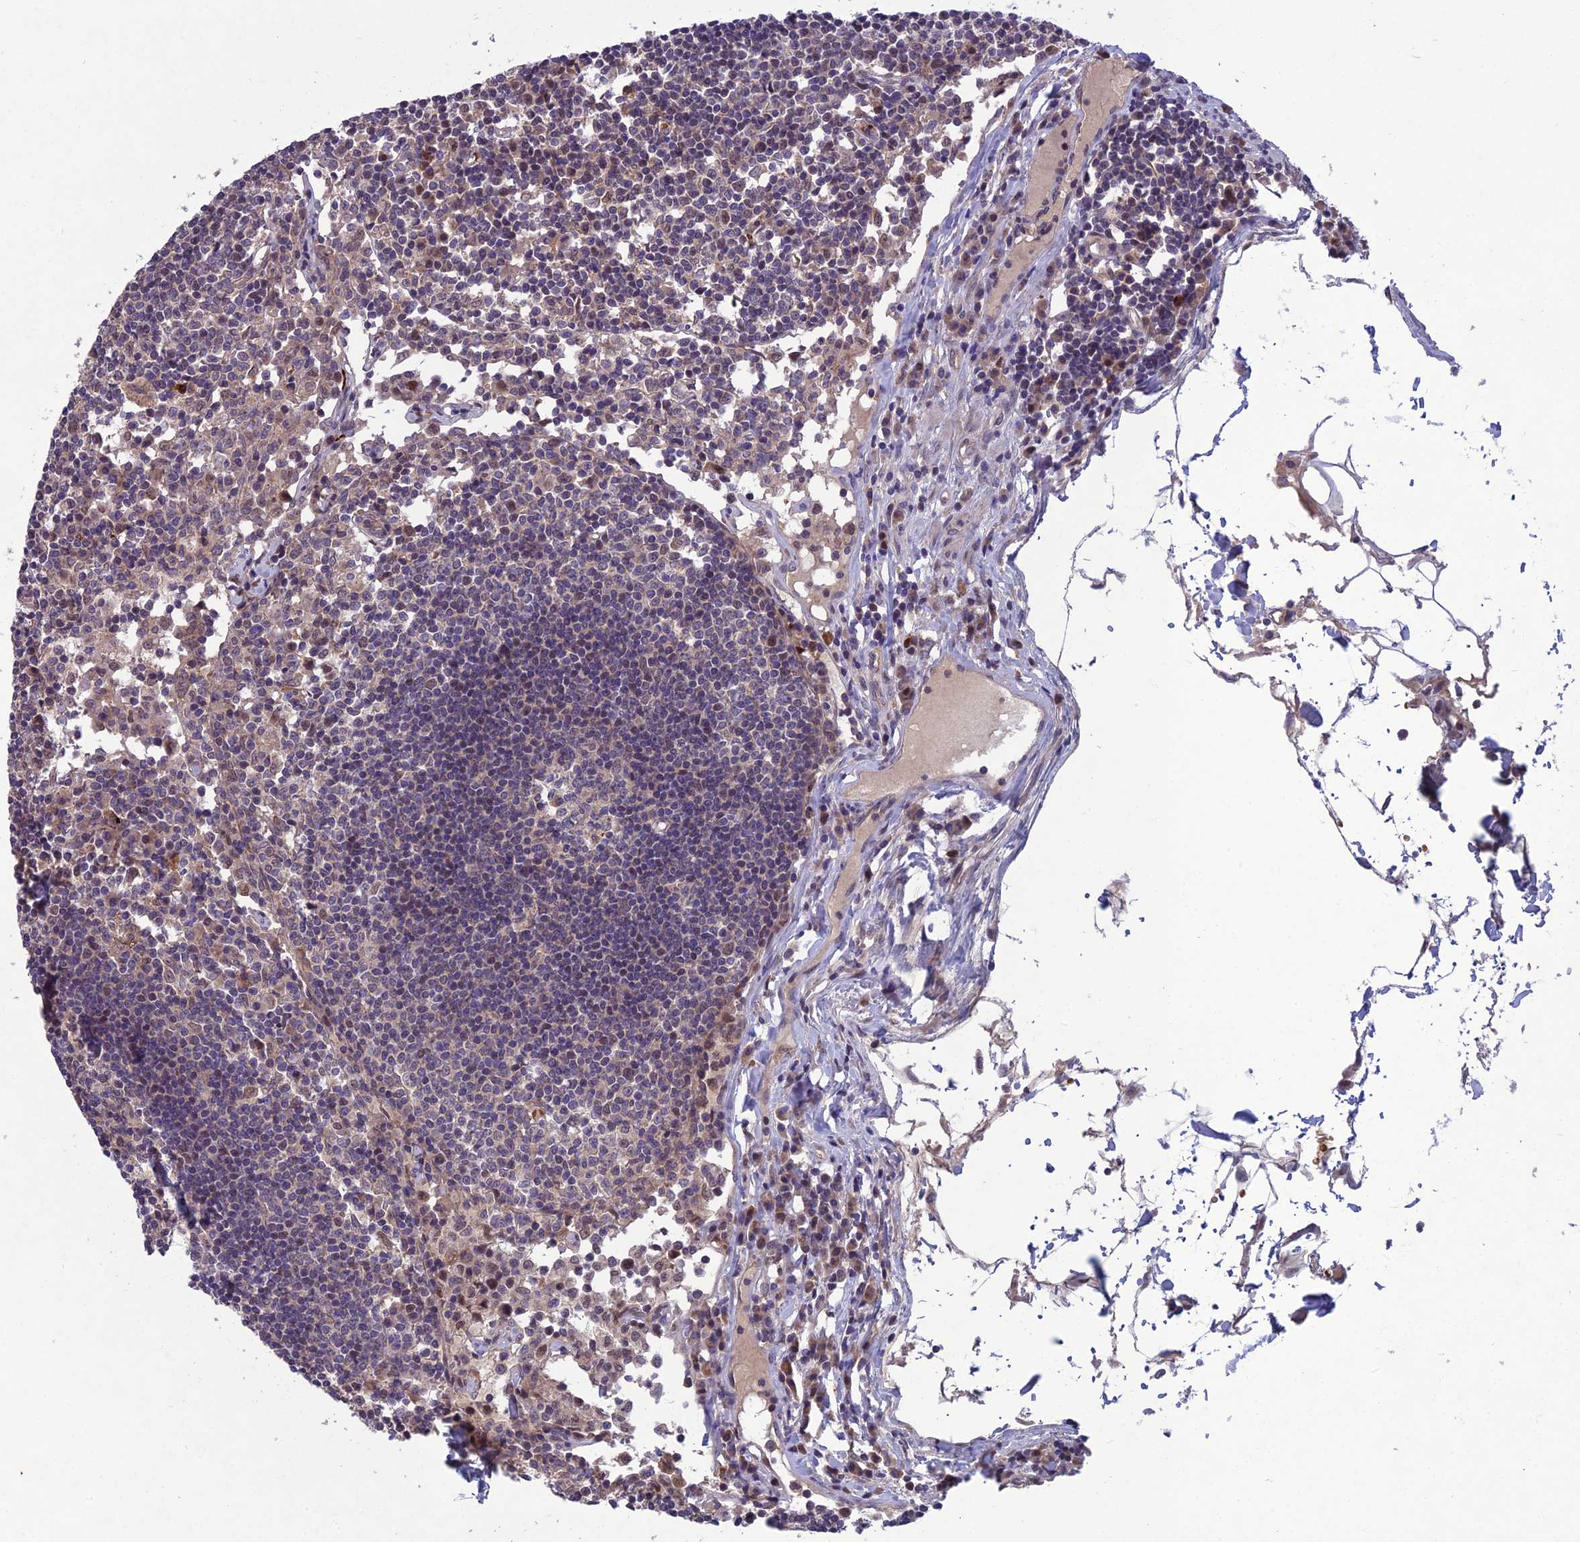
{"staining": {"intensity": "weak", "quantity": "25%-75%", "location": "nuclear"}, "tissue": "lymph node", "cell_type": "Germinal center cells", "image_type": "normal", "snomed": [{"axis": "morphology", "description": "Normal tissue, NOS"}, {"axis": "topography", "description": "Lymph node"}], "caption": "A low amount of weak nuclear positivity is identified in about 25%-75% of germinal center cells in normal lymph node. Using DAB (3,3'-diaminobenzidine) (brown) and hematoxylin (blue) stains, captured at high magnification using brightfield microscopy.", "gene": "GIPC1", "patient": {"sex": "female", "age": 55}}